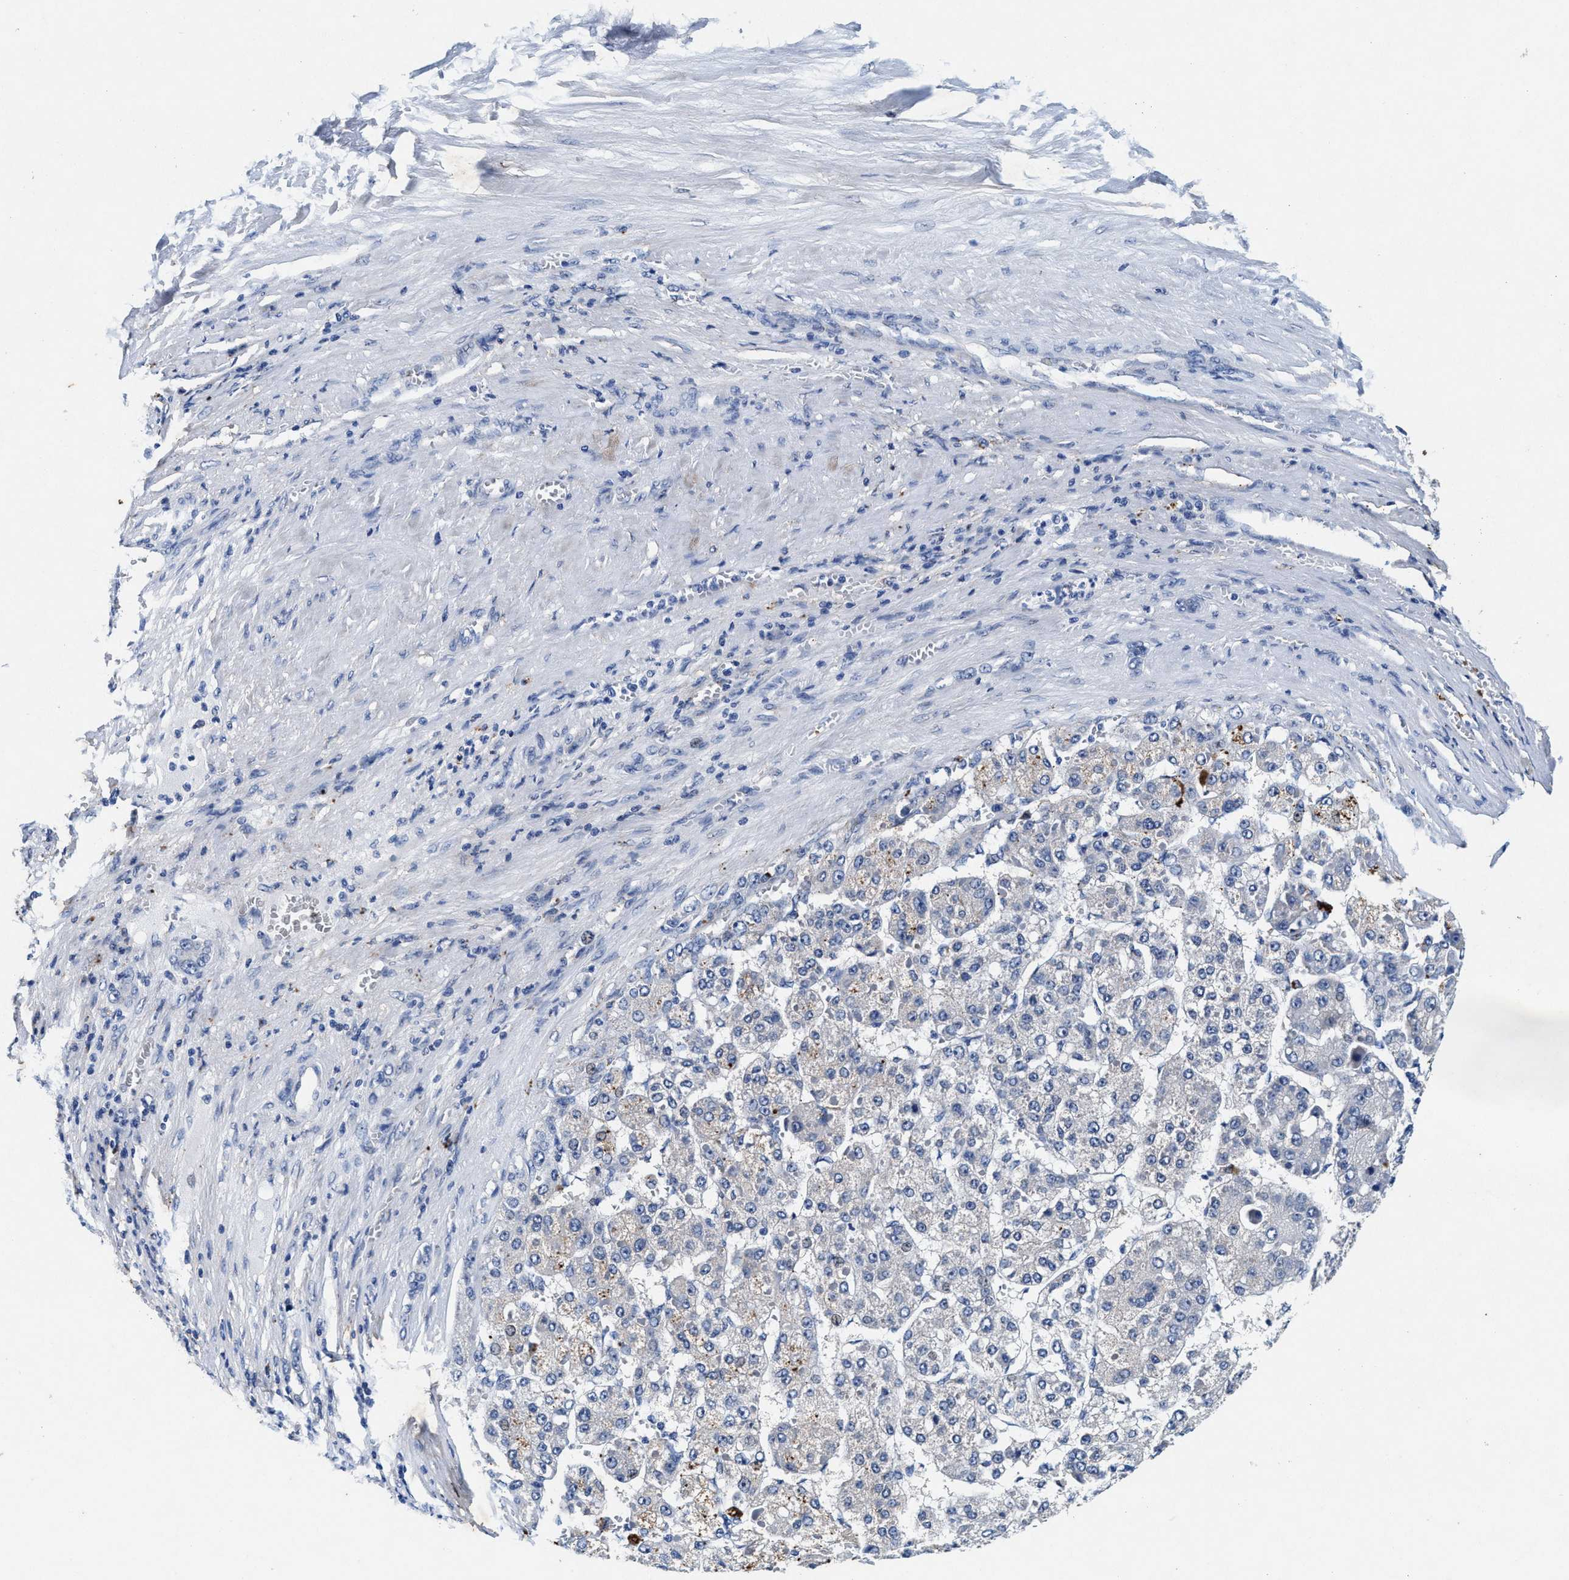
{"staining": {"intensity": "negative", "quantity": "none", "location": "none"}, "tissue": "liver cancer", "cell_type": "Tumor cells", "image_type": "cancer", "snomed": [{"axis": "morphology", "description": "Carcinoma, Hepatocellular, NOS"}, {"axis": "topography", "description": "Liver"}], "caption": "This is an IHC image of human hepatocellular carcinoma (liver). There is no staining in tumor cells.", "gene": "SLC8A1", "patient": {"sex": "female", "age": 73}}